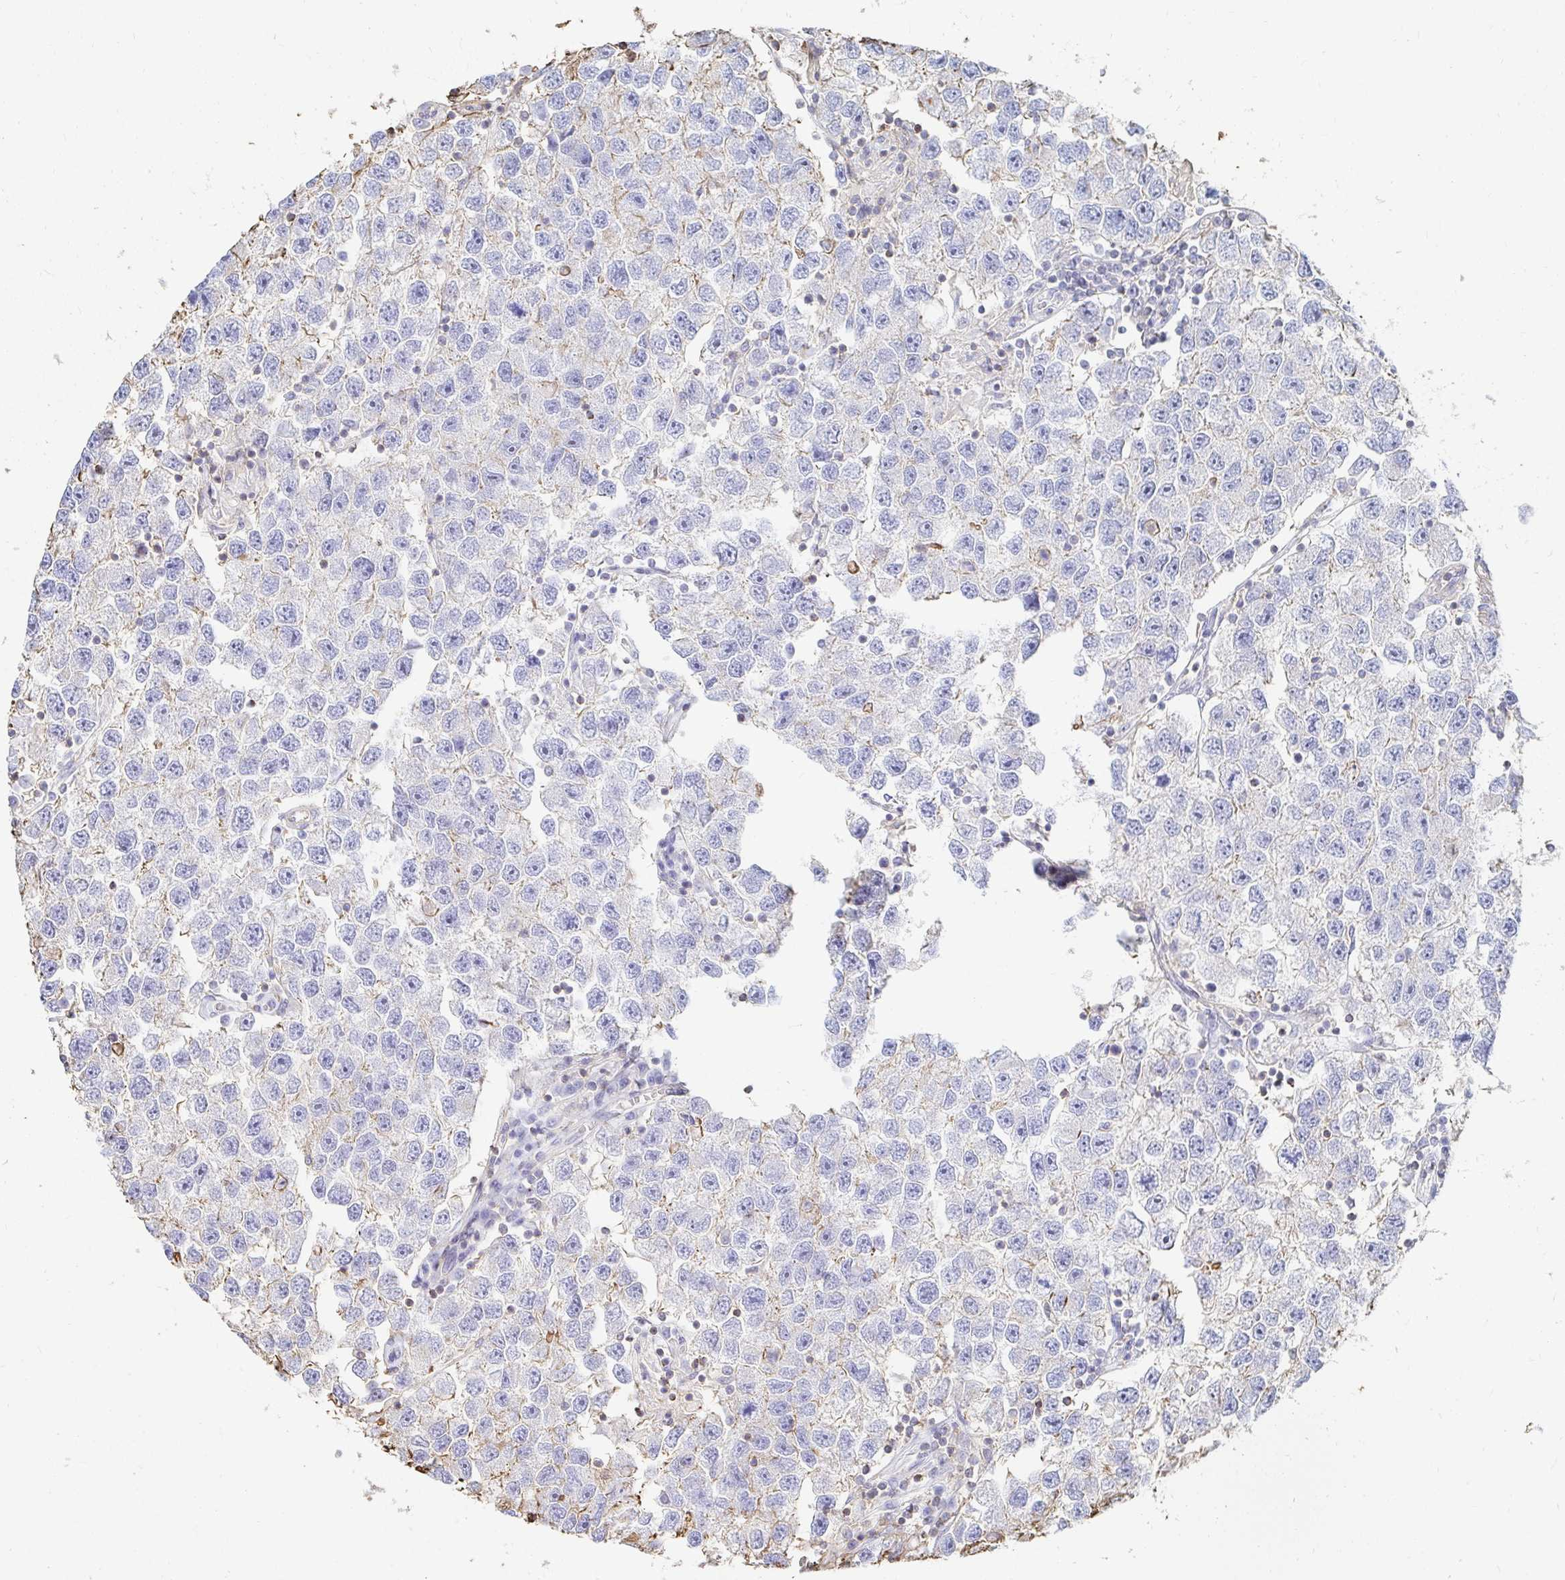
{"staining": {"intensity": "negative", "quantity": "none", "location": "none"}, "tissue": "testis cancer", "cell_type": "Tumor cells", "image_type": "cancer", "snomed": [{"axis": "morphology", "description": "Seminoma, NOS"}, {"axis": "topography", "description": "Testis"}], "caption": "IHC micrograph of neoplastic tissue: human testis seminoma stained with DAB shows no significant protein expression in tumor cells. (DAB immunohistochemistry (IHC) visualized using brightfield microscopy, high magnification).", "gene": "PTPN14", "patient": {"sex": "male", "age": 26}}